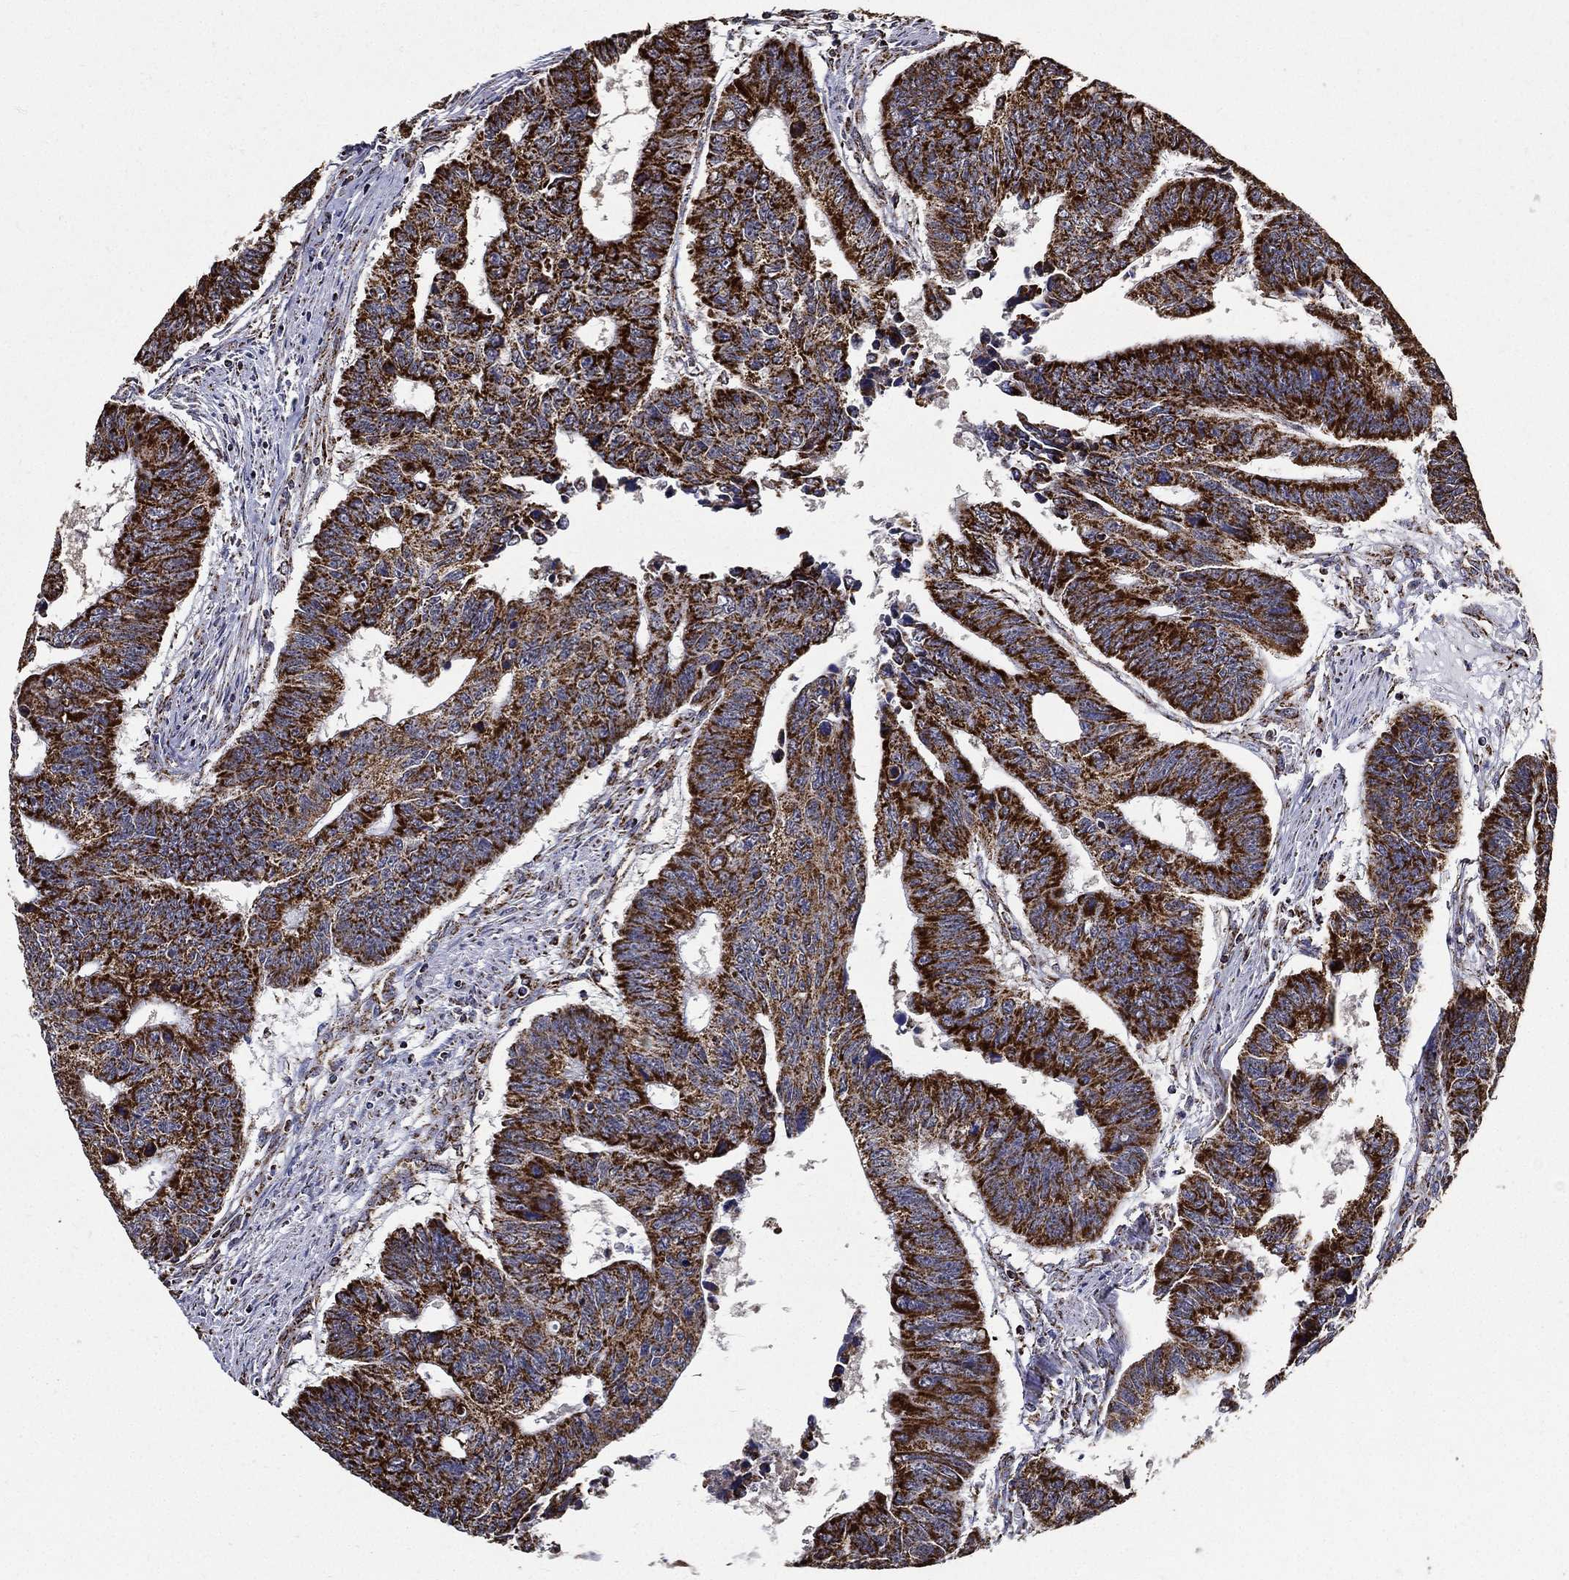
{"staining": {"intensity": "strong", "quantity": ">75%", "location": "cytoplasmic/membranous"}, "tissue": "colorectal cancer", "cell_type": "Tumor cells", "image_type": "cancer", "snomed": [{"axis": "morphology", "description": "Adenocarcinoma, NOS"}, {"axis": "topography", "description": "Rectum"}], "caption": "This micrograph reveals adenocarcinoma (colorectal) stained with immunohistochemistry (IHC) to label a protein in brown. The cytoplasmic/membranous of tumor cells show strong positivity for the protein. Nuclei are counter-stained blue.", "gene": "NDUFAB1", "patient": {"sex": "female", "age": 85}}